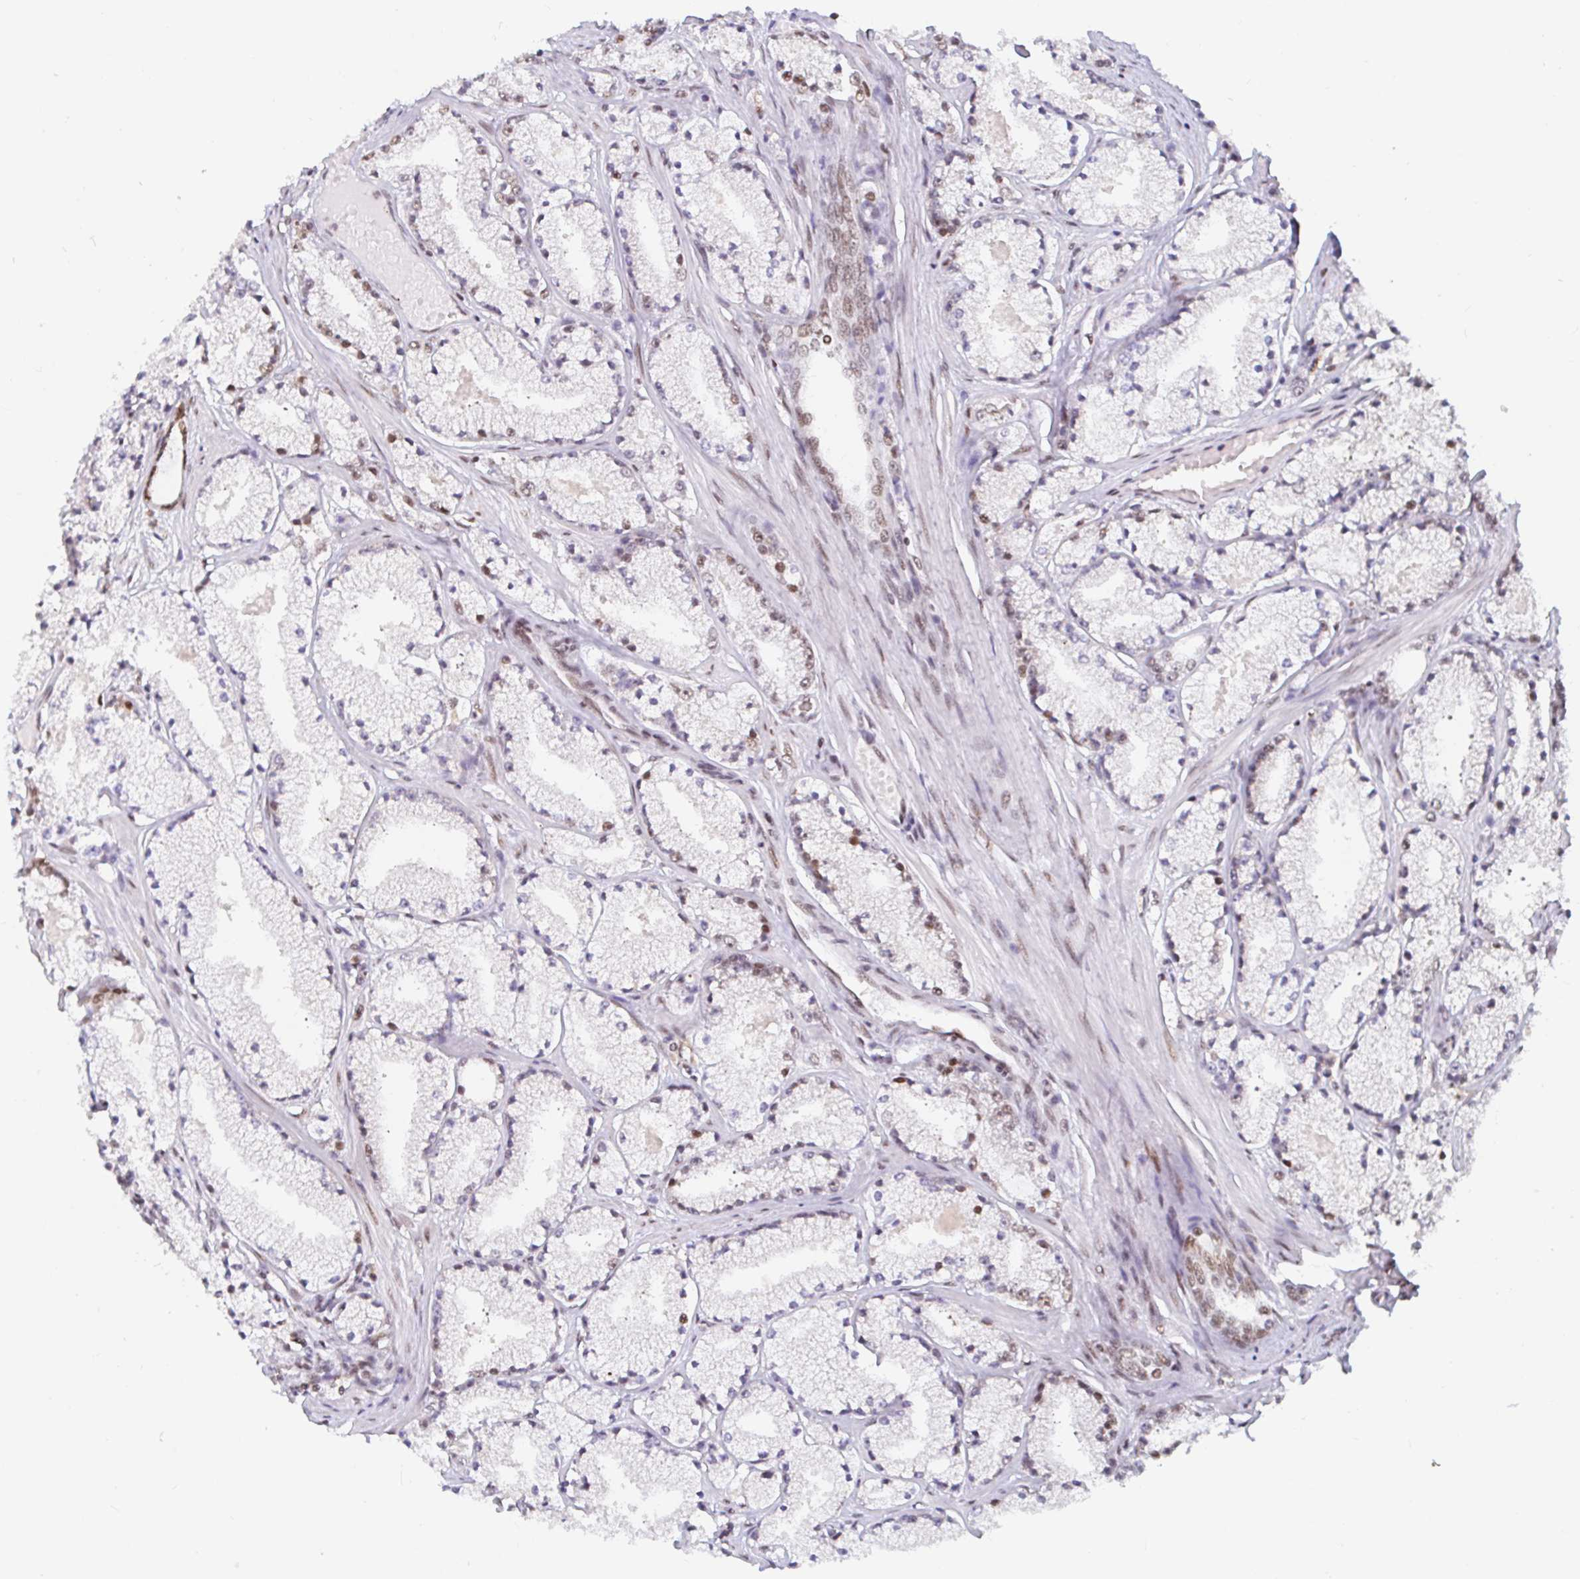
{"staining": {"intensity": "weak", "quantity": "<25%", "location": "nuclear"}, "tissue": "prostate cancer", "cell_type": "Tumor cells", "image_type": "cancer", "snomed": [{"axis": "morphology", "description": "Adenocarcinoma, High grade"}, {"axis": "topography", "description": "Prostate"}], "caption": "Immunohistochemistry (IHC) micrograph of neoplastic tissue: human prostate cancer (adenocarcinoma (high-grade)) stained with DAB displays no significant protein positivity in tumor cells.", "gene": "RBMX", "patient": {"sex": "male", "age": 63}}